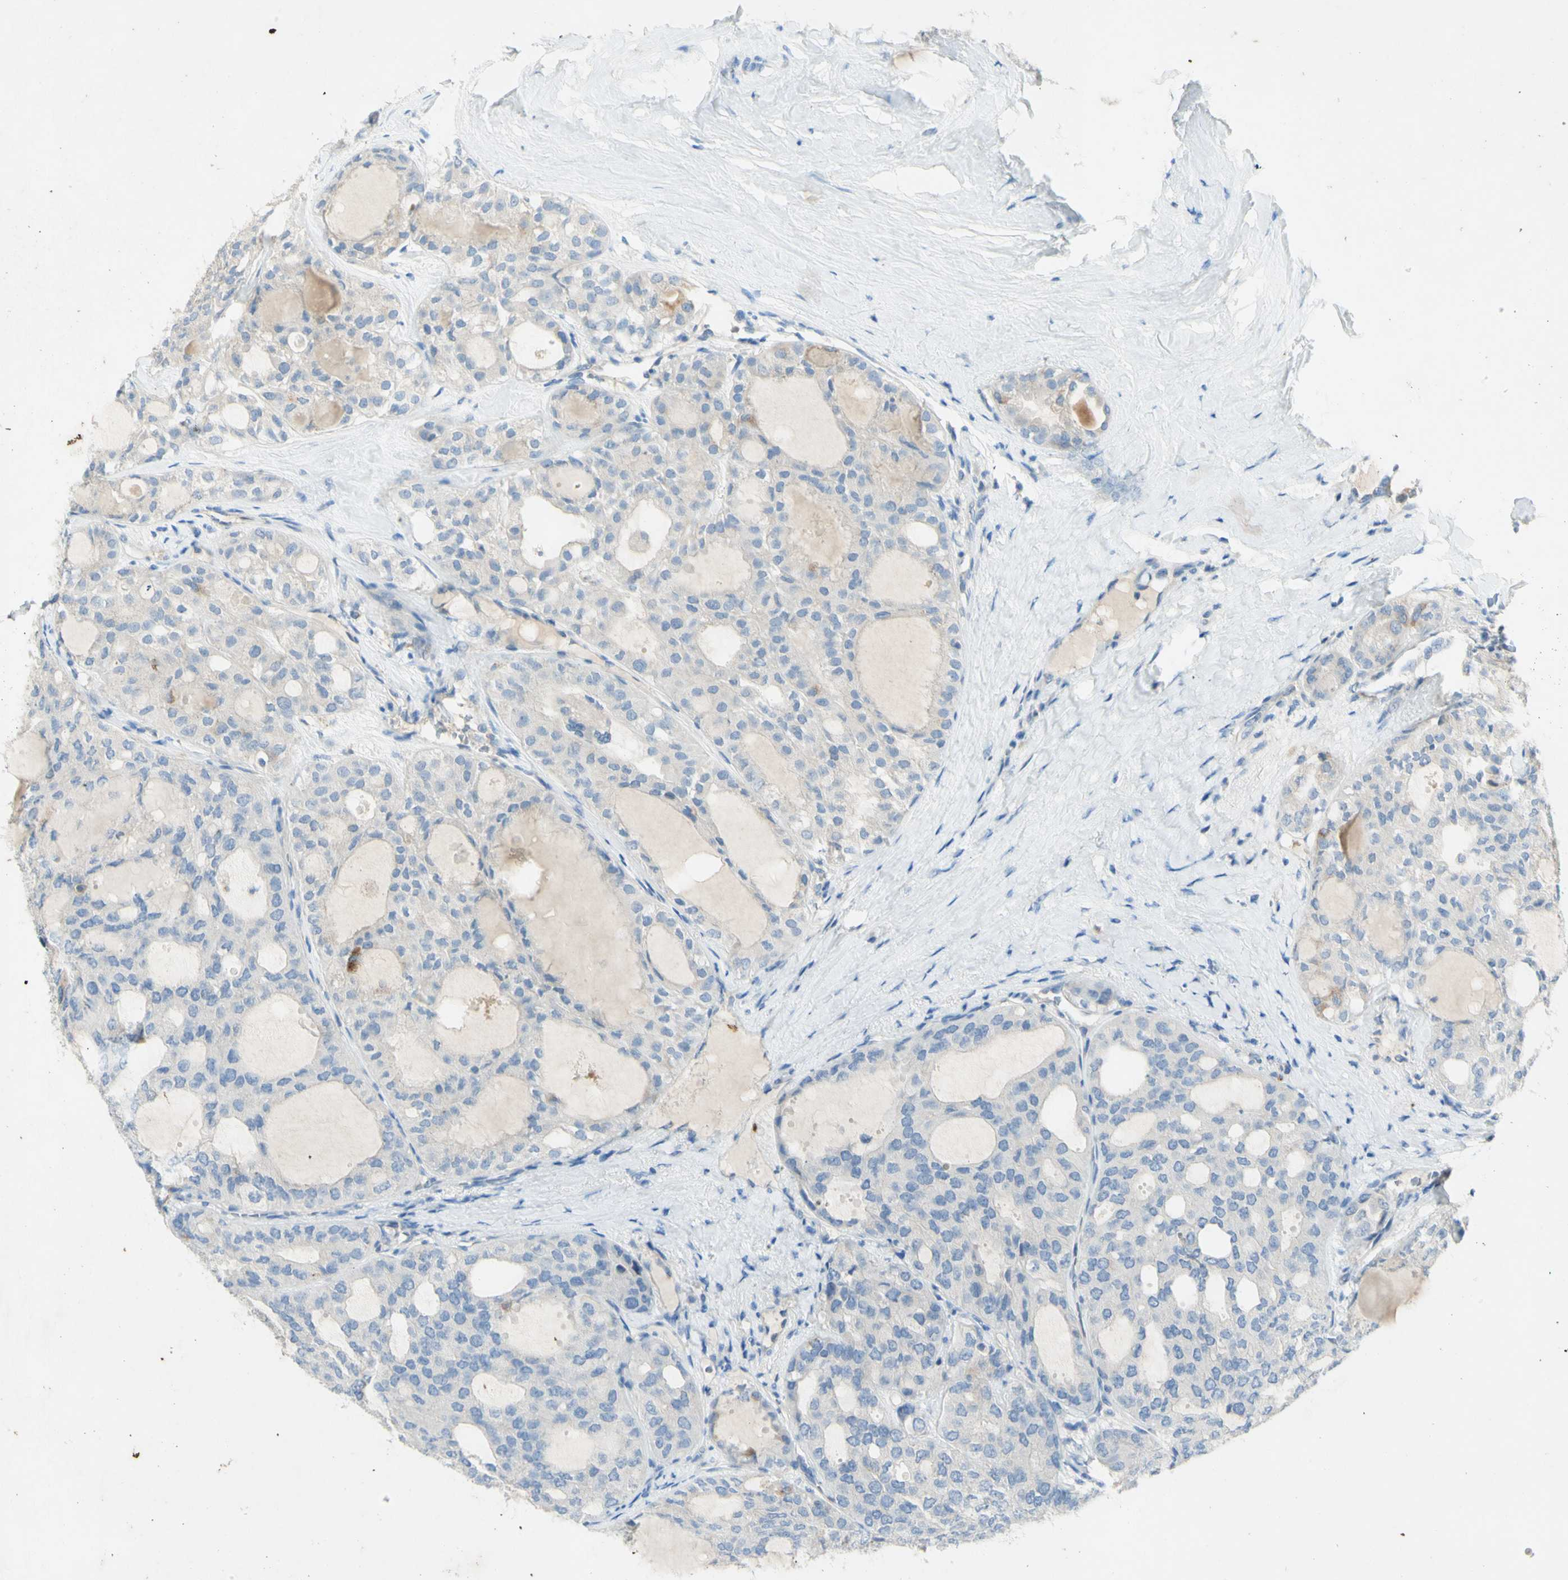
{"staining": {"intensity": "weak", "quantity": "<25%", "location": "cytoplasmic/membranous"}, "tissue": "thyroid cancer", "cell_type": "Tumor cells", "image_type": "cancer", "snomed": [{"axis": "morphology", "description": "Follicular adenoma carcinoma, NOS"}, {"axis": "topography", "description": "Thyroid gland"}], "caption": "Thyroid cancer (follicular adenoma carcinoma) was stained to show a protein in brown. There is no significant positivity in tumor cells.", "gene": "GDF15", "patient": {"sex": "male", "age": 75}}